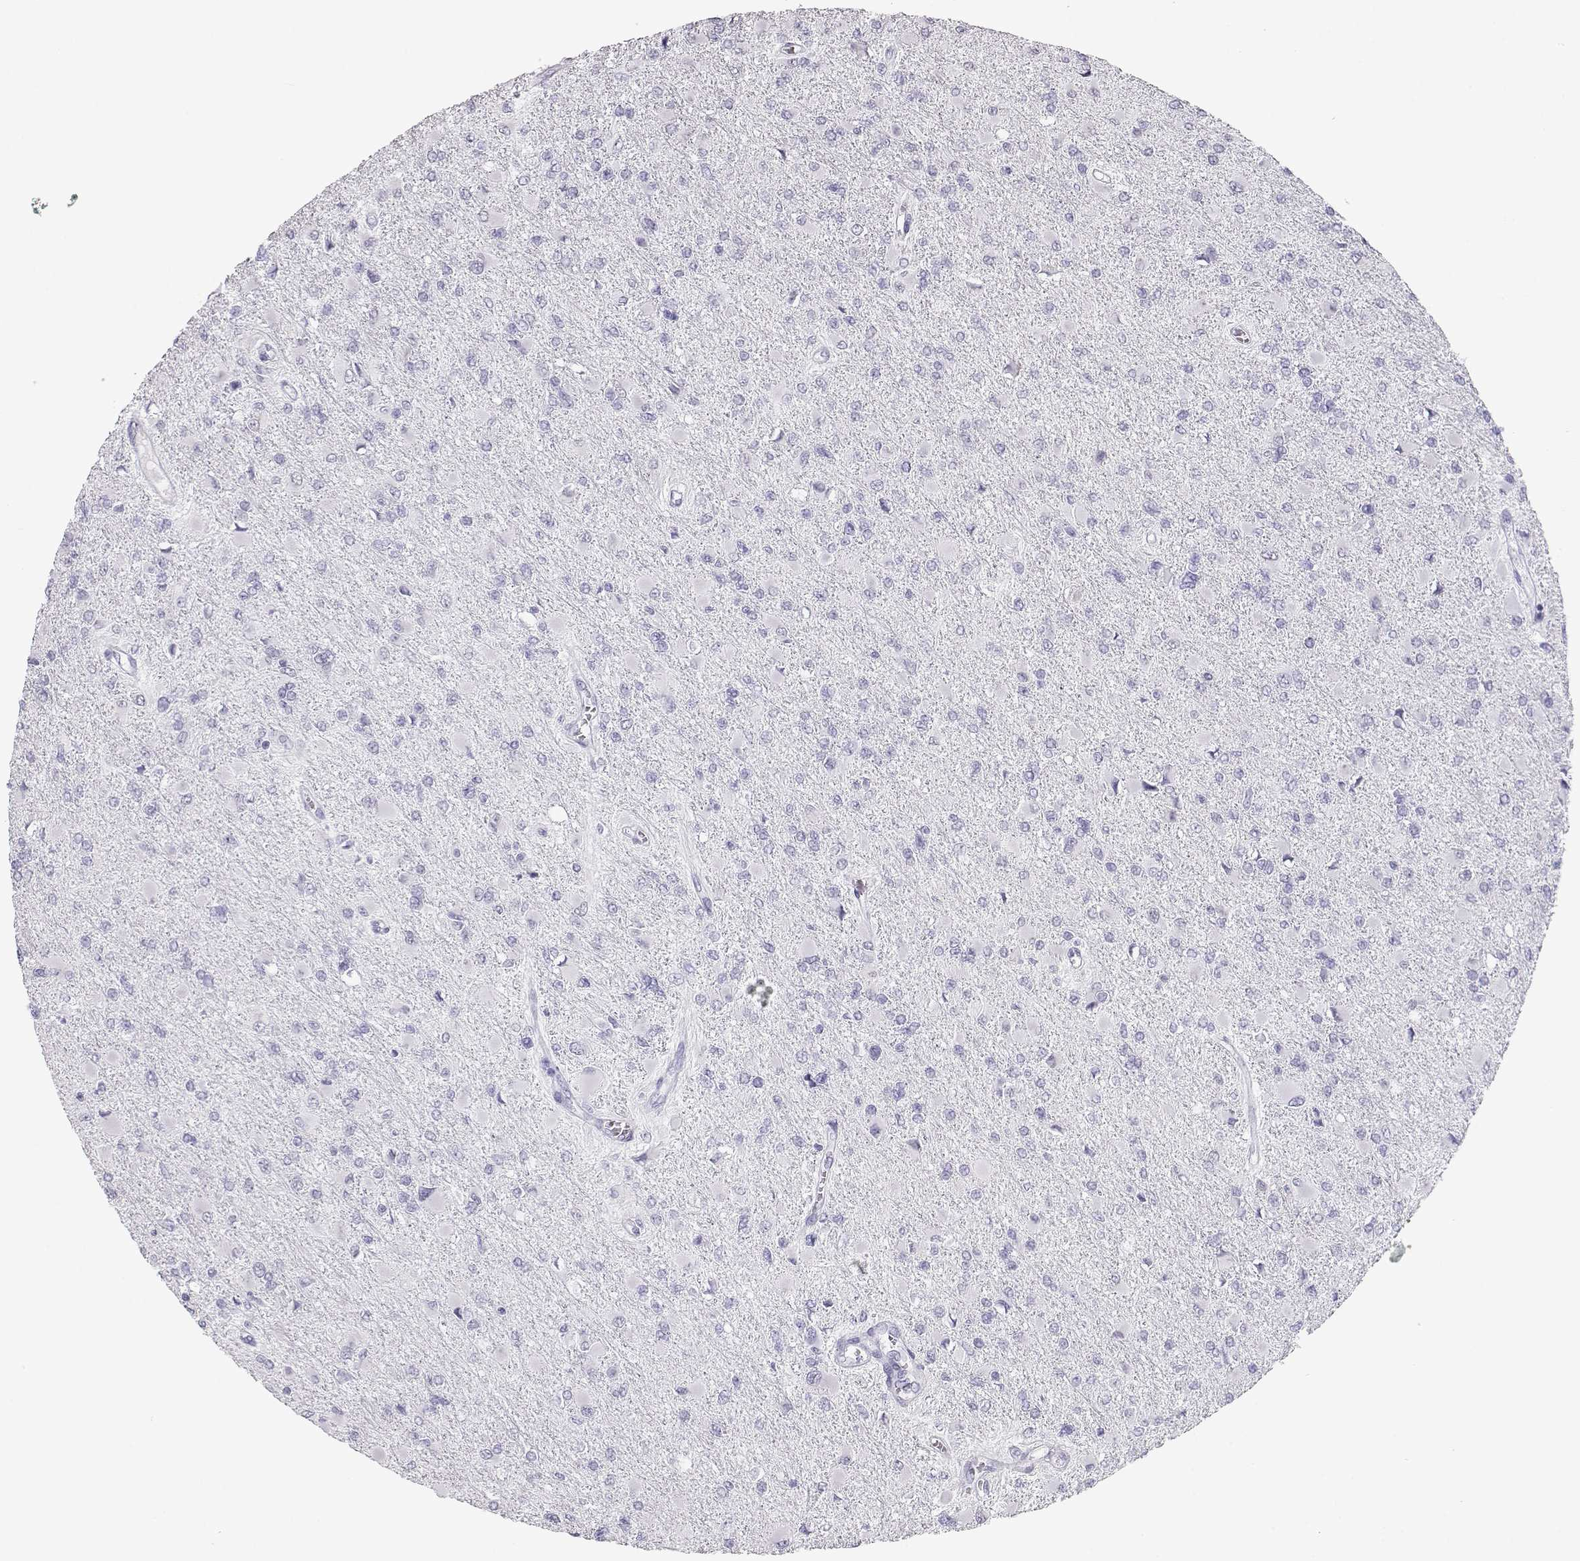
{"staining": {"intensity": "negative", "quantity": "none", "location": "none"}, "tissue": "glioma", "cell_type": "Tumor cells", "image_type": "cancer", "snomed": [{"axis": "morphology", "description": "Glioma, malignant, High grade"}, {"axis": "topography", "description": "Cerebral cortex"}], "caption": "This is an immunohistochemistry (IHC) histopathology image of glioma. There is no expression in tumor cells.", "gene": "TKTL1", "patient": {"sex": "female", "age": 36}}